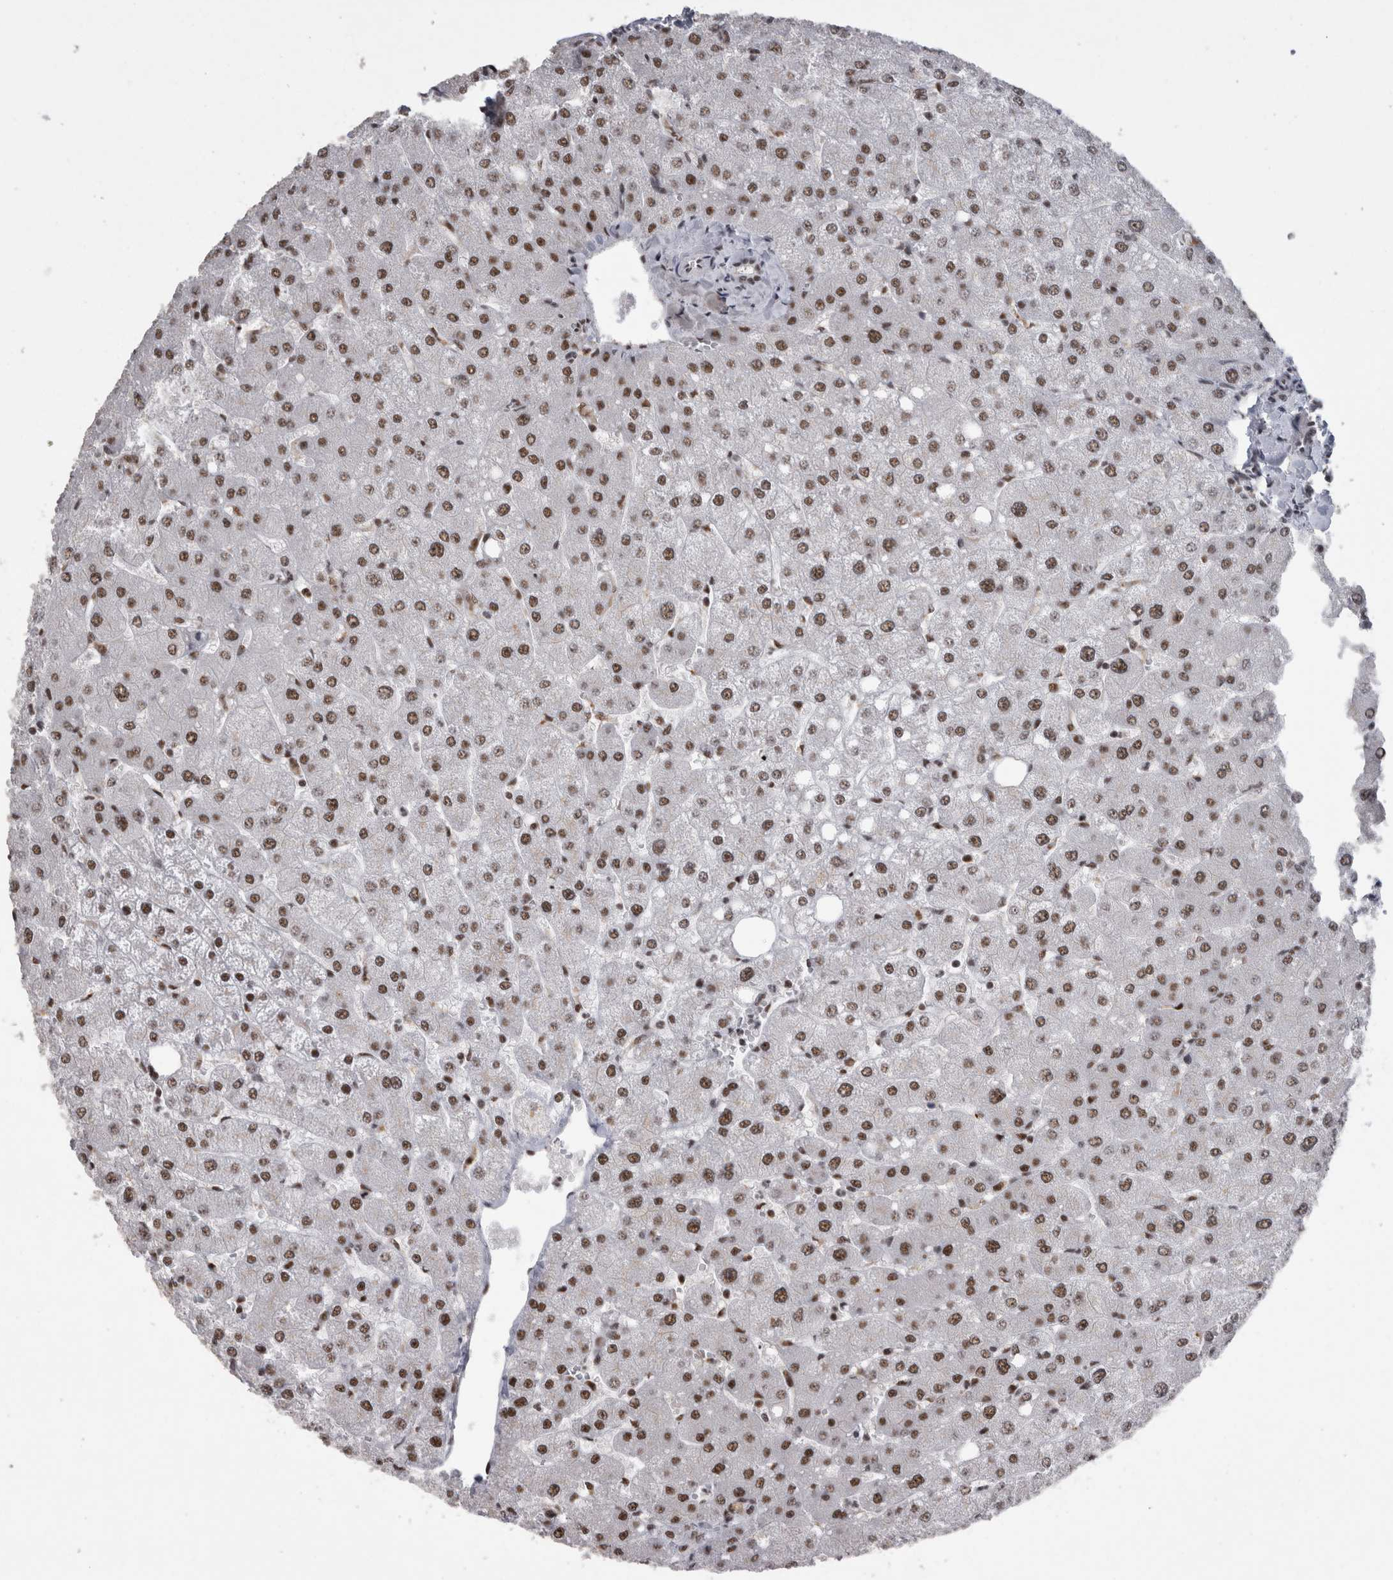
{"staining": {"intensity": "moderate", "quantity": ">75%", "location": "nuclear"}, "tissue": "liver", "cell_type": "Cholangiocytes", "image_type": "normal", "snomed": [{"axis": "morphology", "description": "Normal tissue, NOS"}, {"axis": "topography", "description": "Liver"}], "caption": "Immunohistochemical staining of unremarkable human liver exhibits moderate nuclear protein expression in approximately >75% of cholangiocytes.", "gene": "CDK11A", "patient": {"sex": "male", "age": 55}}